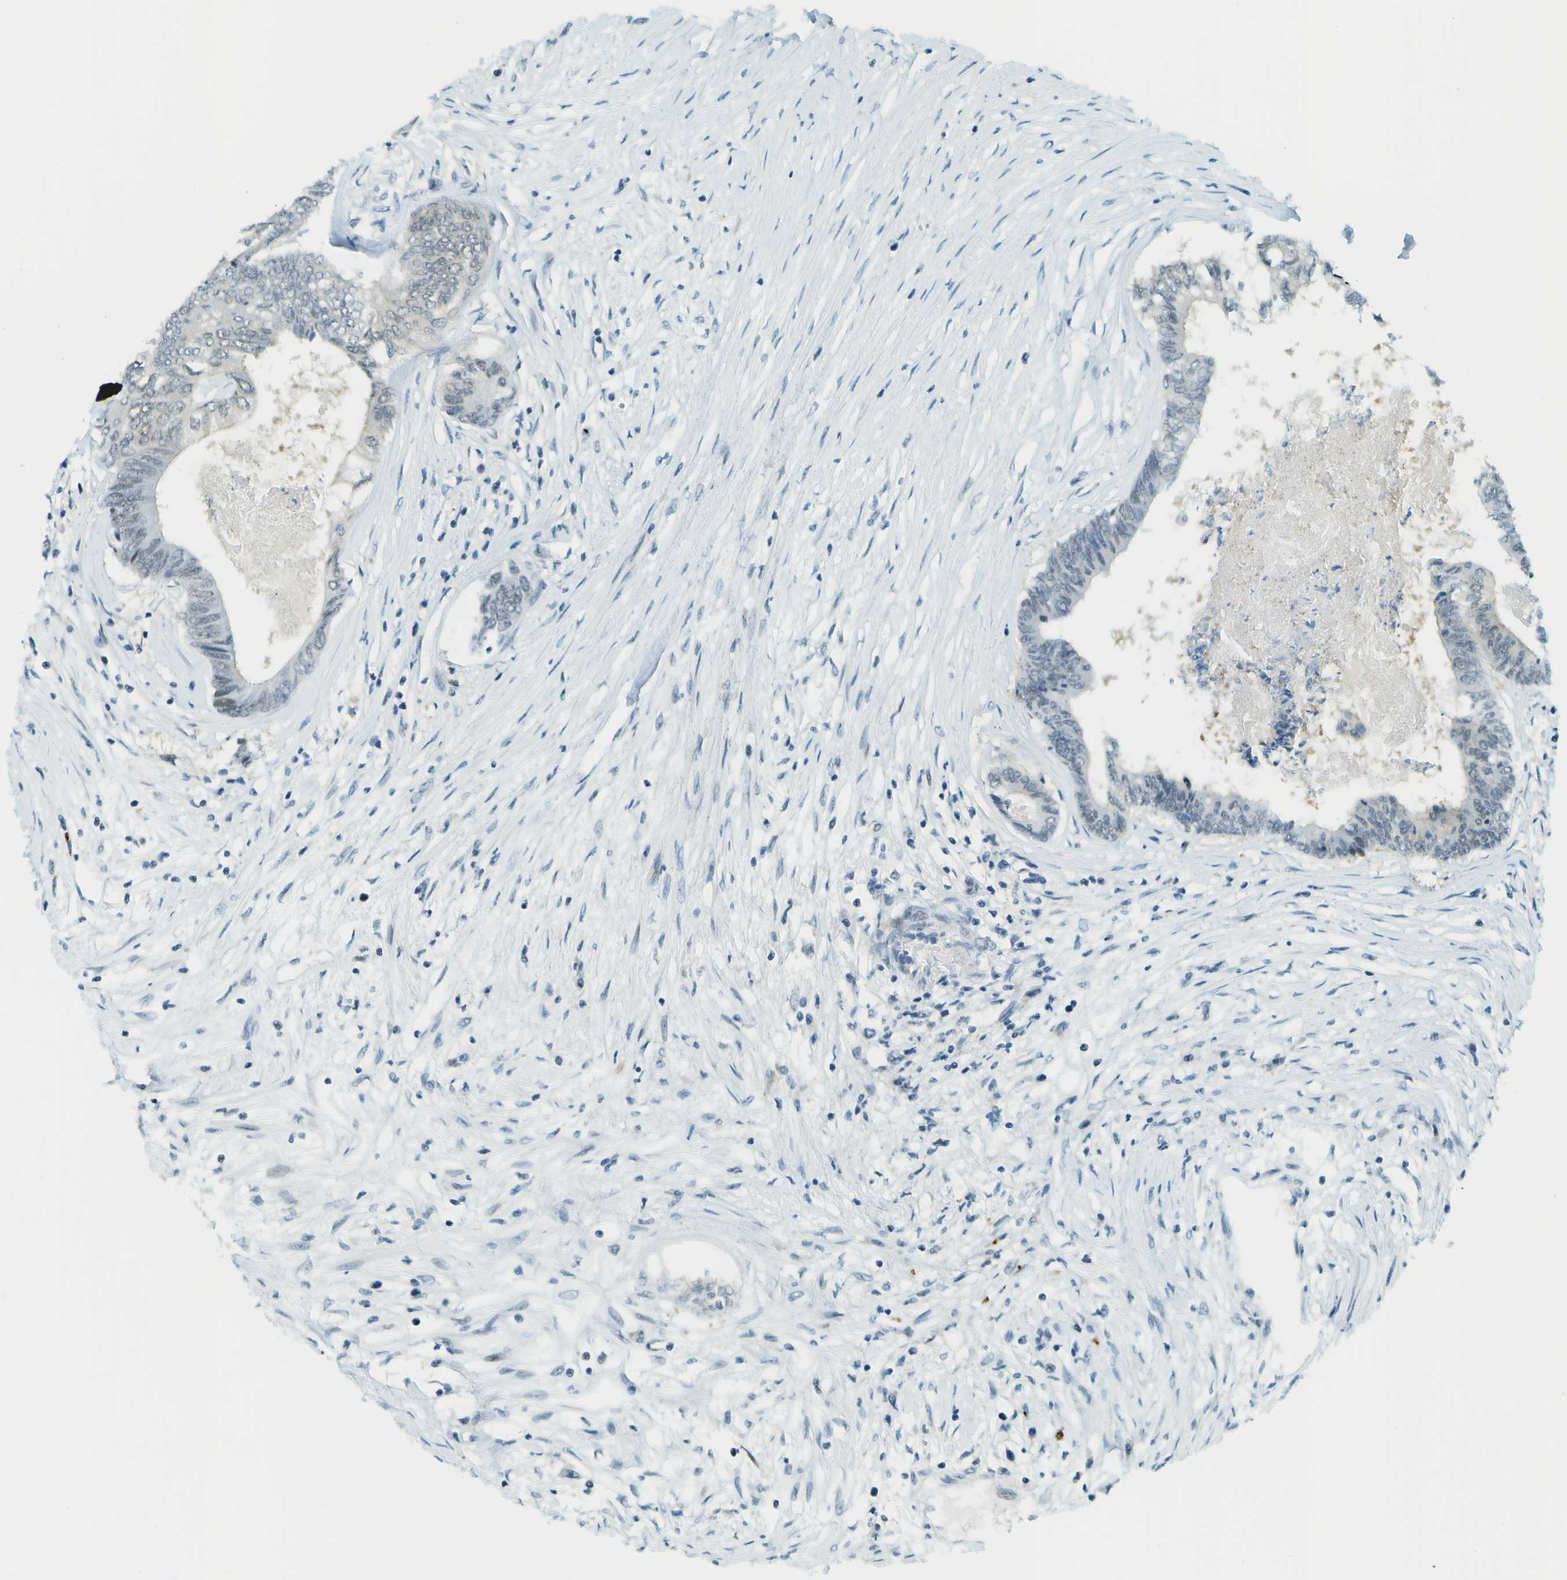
{"staining": {"intensity": "negative", "quantity": "none", "location": "none"}, "tissue": "colorectal cancer", "cell_type": "Tumor cells", "image_type": "cancer", "snomed": [{"axis": "morphology", "description": "Adenocarcinoma, NOS"}, {"axis": "topography", "description": "Rectum"}], "caption": "Immunohistochemistry (IHC) photomicrograph of human adenocarcinoma (colorectal) stained for a protein (brown), which exhibits no expression in tumor cells.", "gene": "NEK11", "patient": {"sex": "male", "age": 63}}